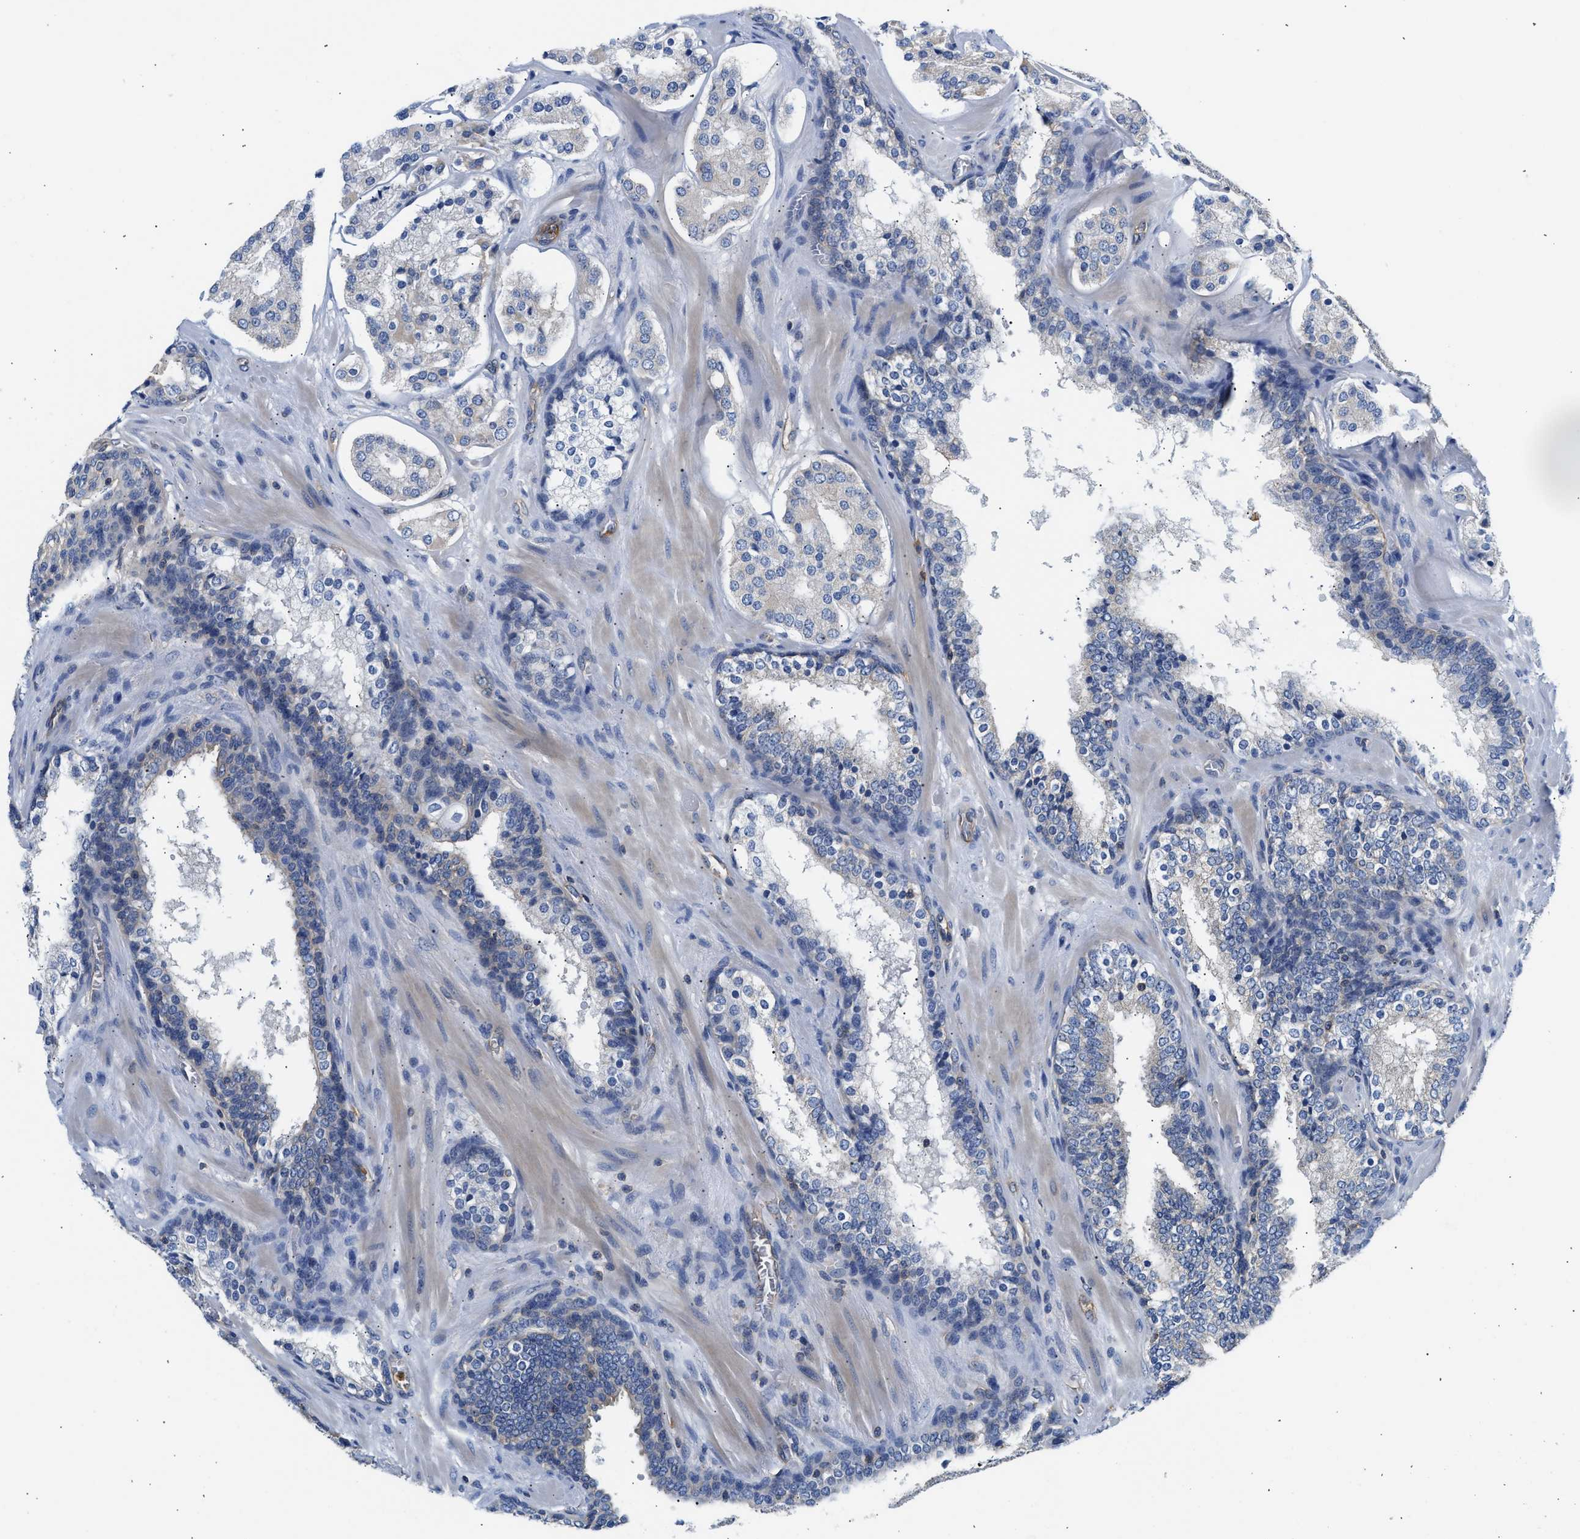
{"staining": {"intensity": "negative", "quantity": "none", "location": "none"}, "tissue": "prostate cancer", "cell_type": "Tumor cells", "image_type": "cancer", "snomed": [{"axis": "morphology", "description": "Adenocarcinoma, High grade"}, {"axis": "topography", "description": "Prostate"}], "caption": "Photomicrograph shows no protein positivity in tumor cells of prostate cancer (high-grade adenocarcinoma) tissue.", "gene": "SAMD9L", "patient": {"sex": "male", "age": 60}}